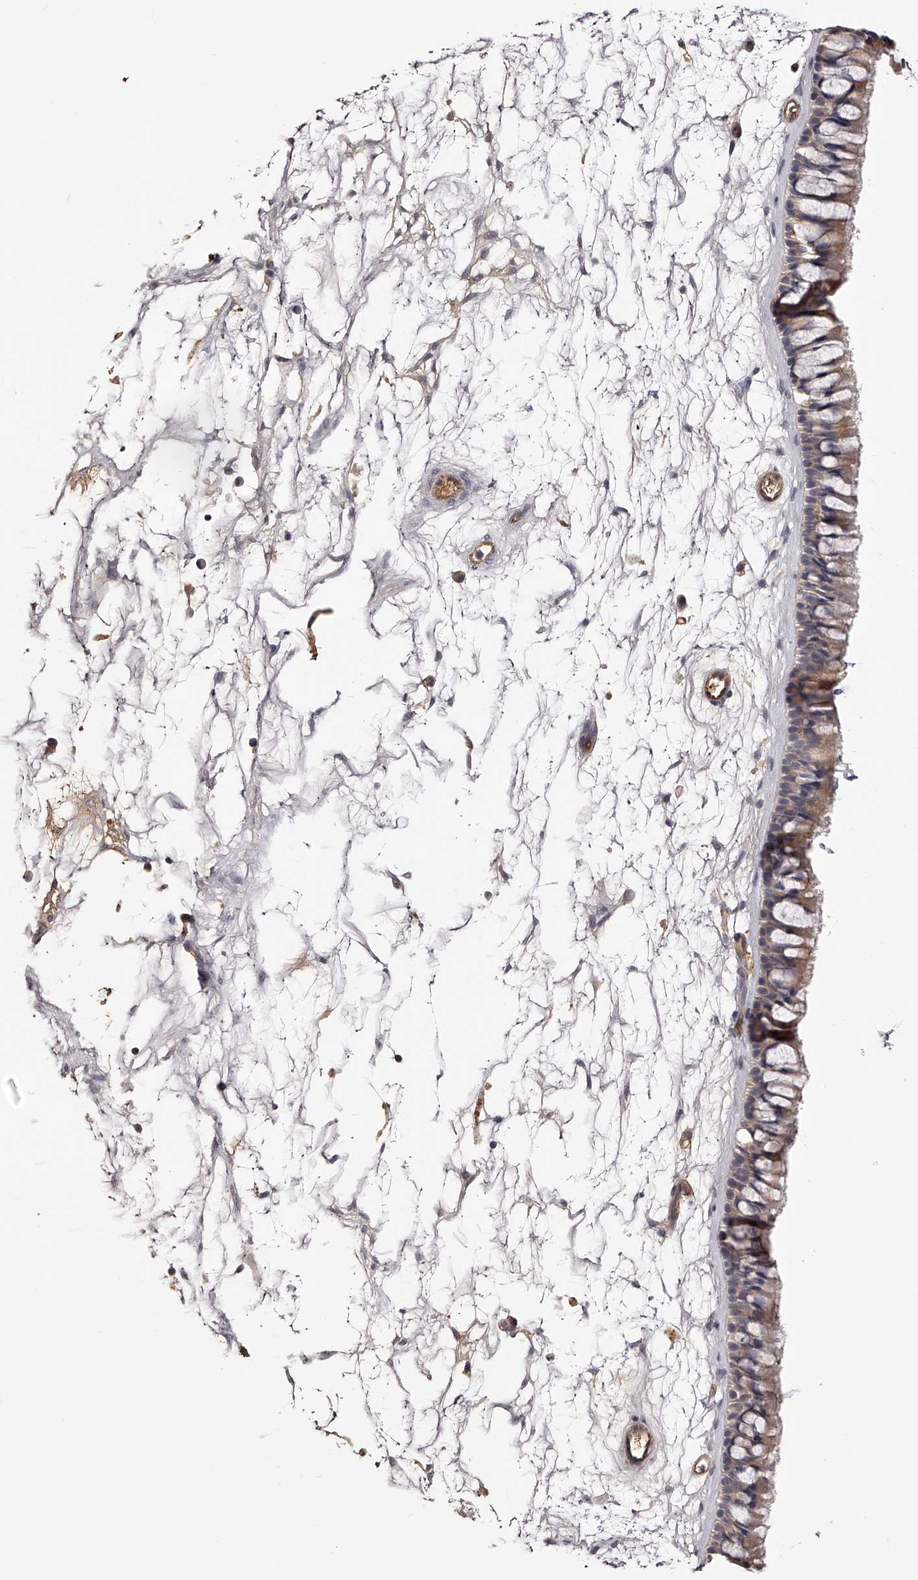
{"staining": {"intensity": "moderate", "quantity": "25%-75%", "location": "cytoplasmic/membranous"}, "tissue": "nasopharynx", "cell_type": "Respiratory epithelial cells", "image_type": "normal", "snomed": [{"axis": "morphology", "description": "Normal tissue, NOS"}, {"axis": "topography", "description": "Nasopharynx"}], "caption": "This image reveals immunohistochemistry staining of benign nasopharynx, with medium moderate cytoplasmic/membranous positivity in about 25%-75% of respiratory epithelial cells.", "gene": "LTV1", "patient": {"sex": "male", "age": 64}}